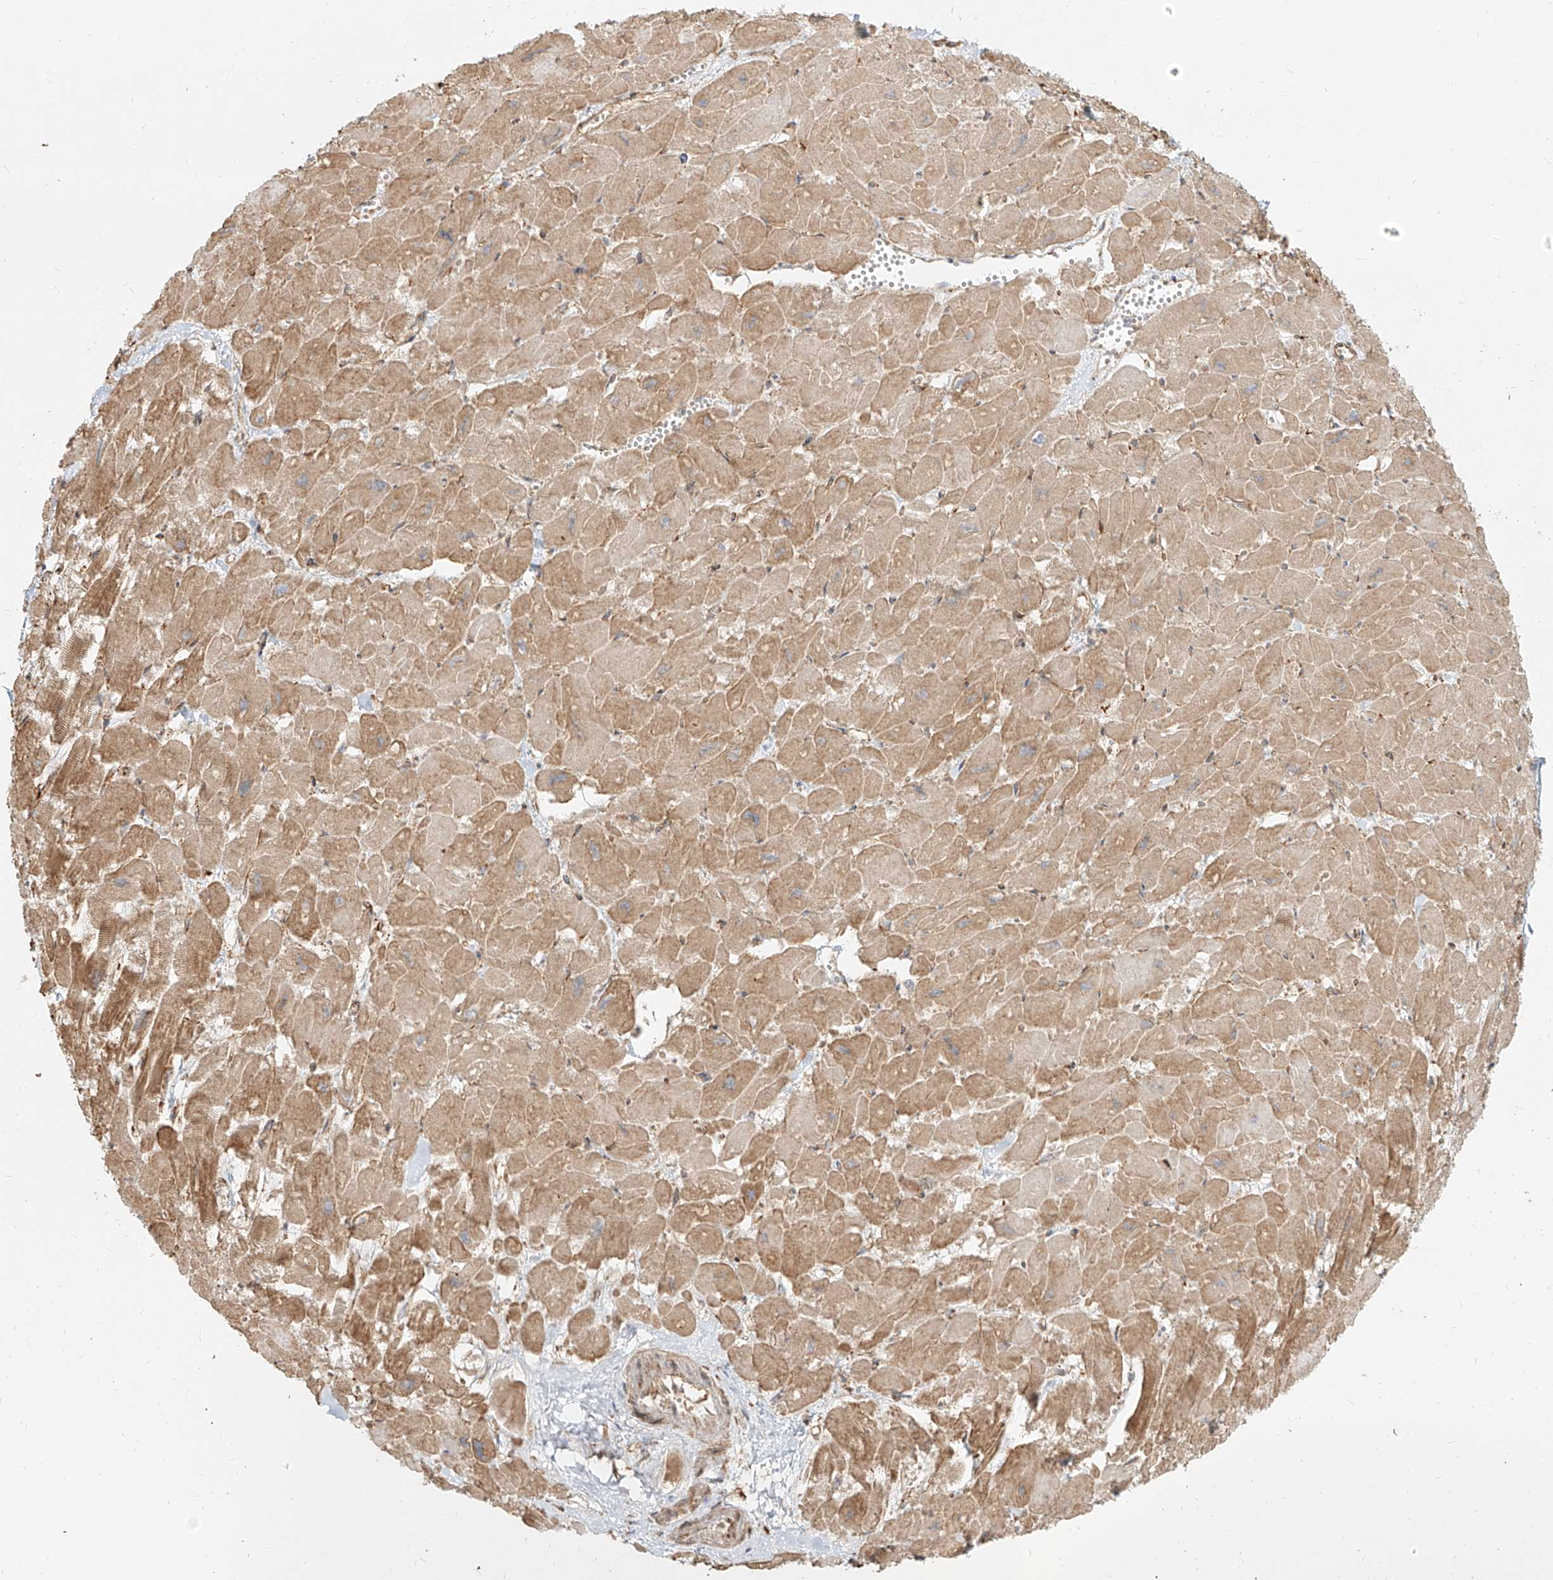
{"staining": {"intensity": "moderate", "quantity": ">75%", "location": "cytoplasmic/membranous"}, "tissue": "heart muscle", "cell_type": "Cardiomyocytes", "image_type": "normal", "snomed": [{"axis": "morphology", "description": "Normal tissue, NOS"}, {"axis": "topography", "description": "Heart"}], "caption": "High-power microscopy captured an immunohistochemistry histopathology image of unremarkable heart muscle, revealing moderate cytoplasmic/membranous positivity in approximately >75% of cardiomyocytes. Using DAB (3,3'-diaminobenzidine) (brown) and hematoxylin (blue) stains, captured at high magnification using brightfield microscopy.", "gene": "UBE2K", "patient": {"sex": "male", "age": 54}}